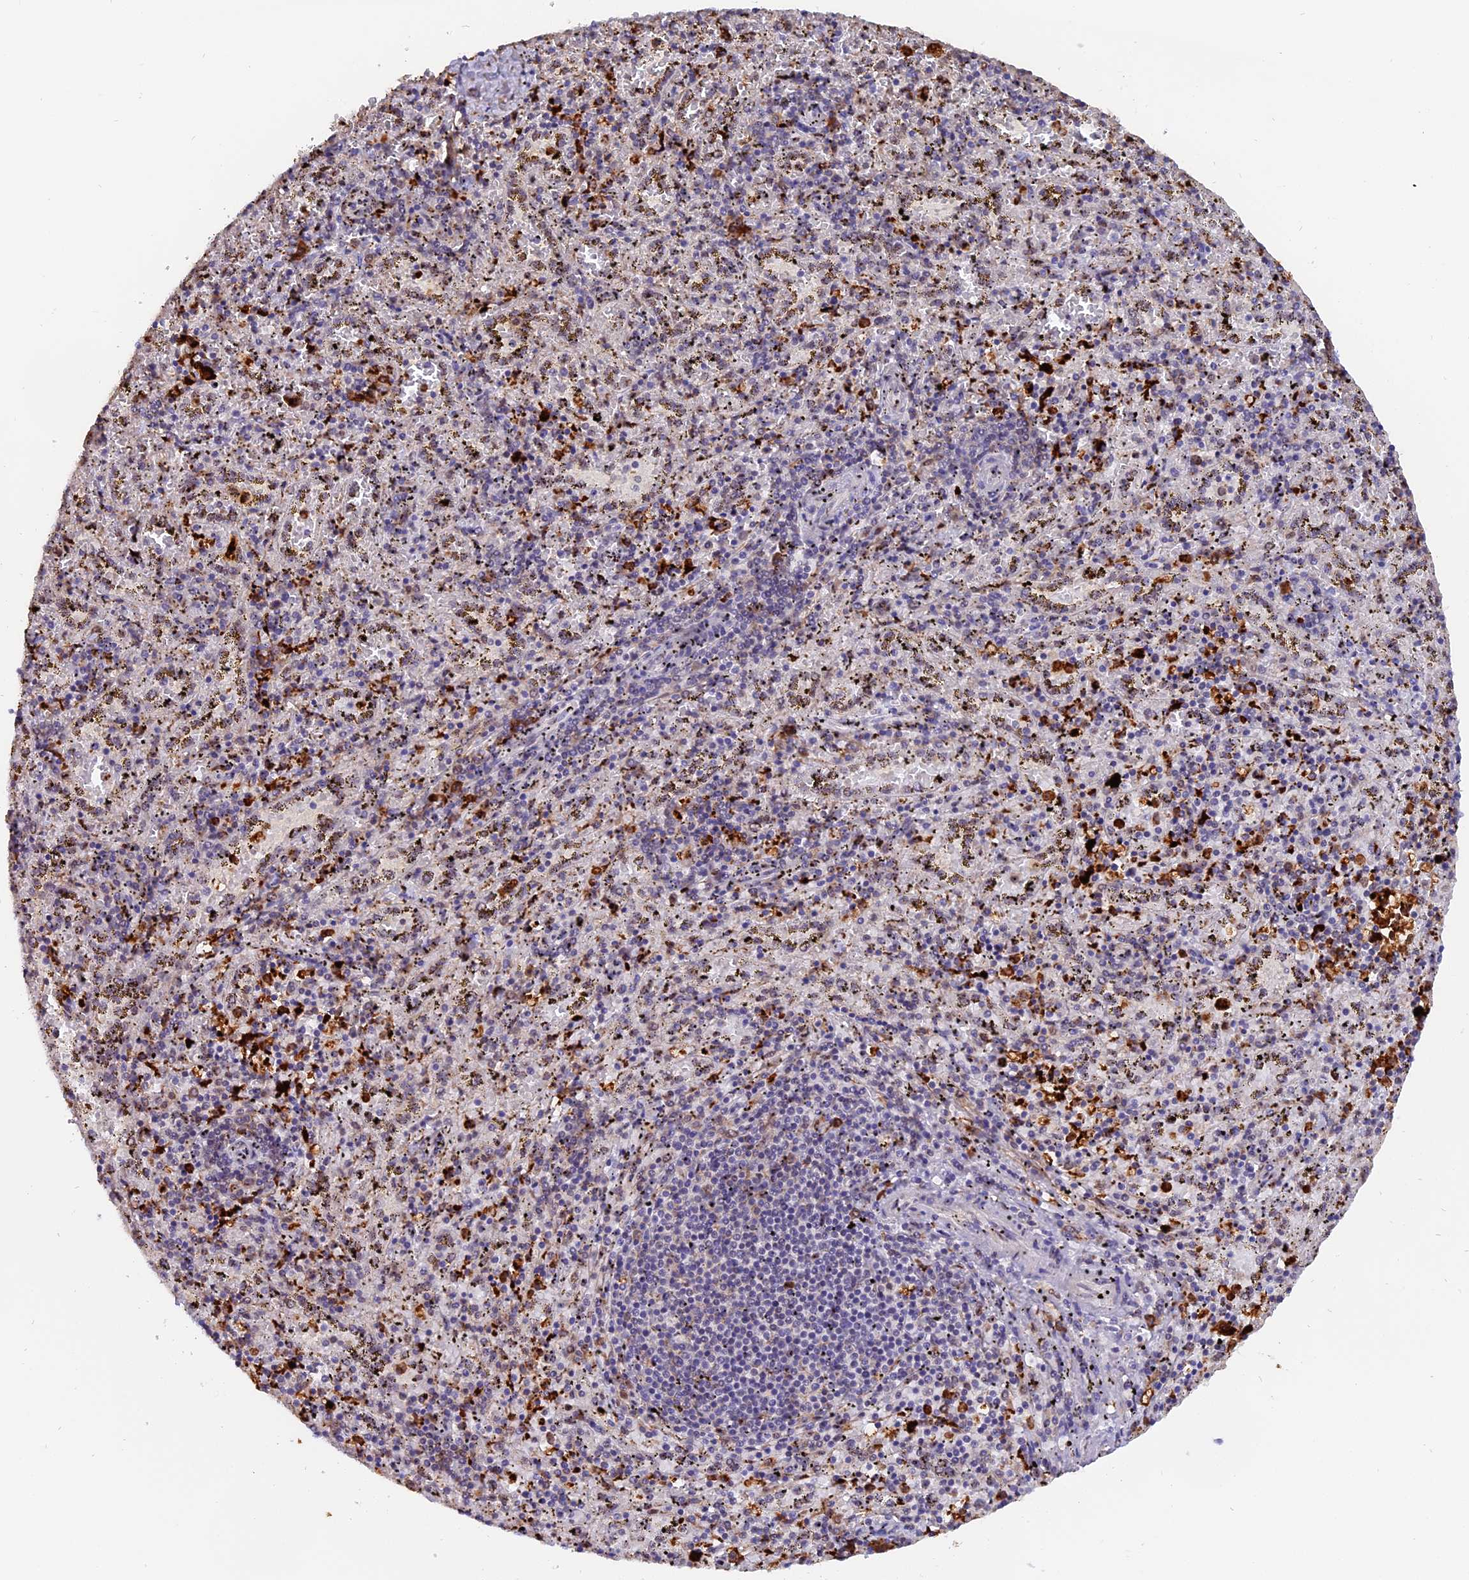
{"staining": {"intensity": "strong", "quantity": "25%-75%", "location": "cytoplasmic/membranous"}, "tissue": "spleen", "cell_type": "Cells in red pulp", "image_type": "normal", "snomed": [{"axis": "morphology", "description": "Normal tissue, NOS"}, {"axis": "topography", "description": "Spleen"}], "caption": "Strong cytoplasmic/membranous positivity for a protein is present in about 25%-75% of cells in red pulp of benign spleen using immunohistochemistry (IHC).", "gene": "FAM118B", "patient": {"sex": "male", "age": 11}}